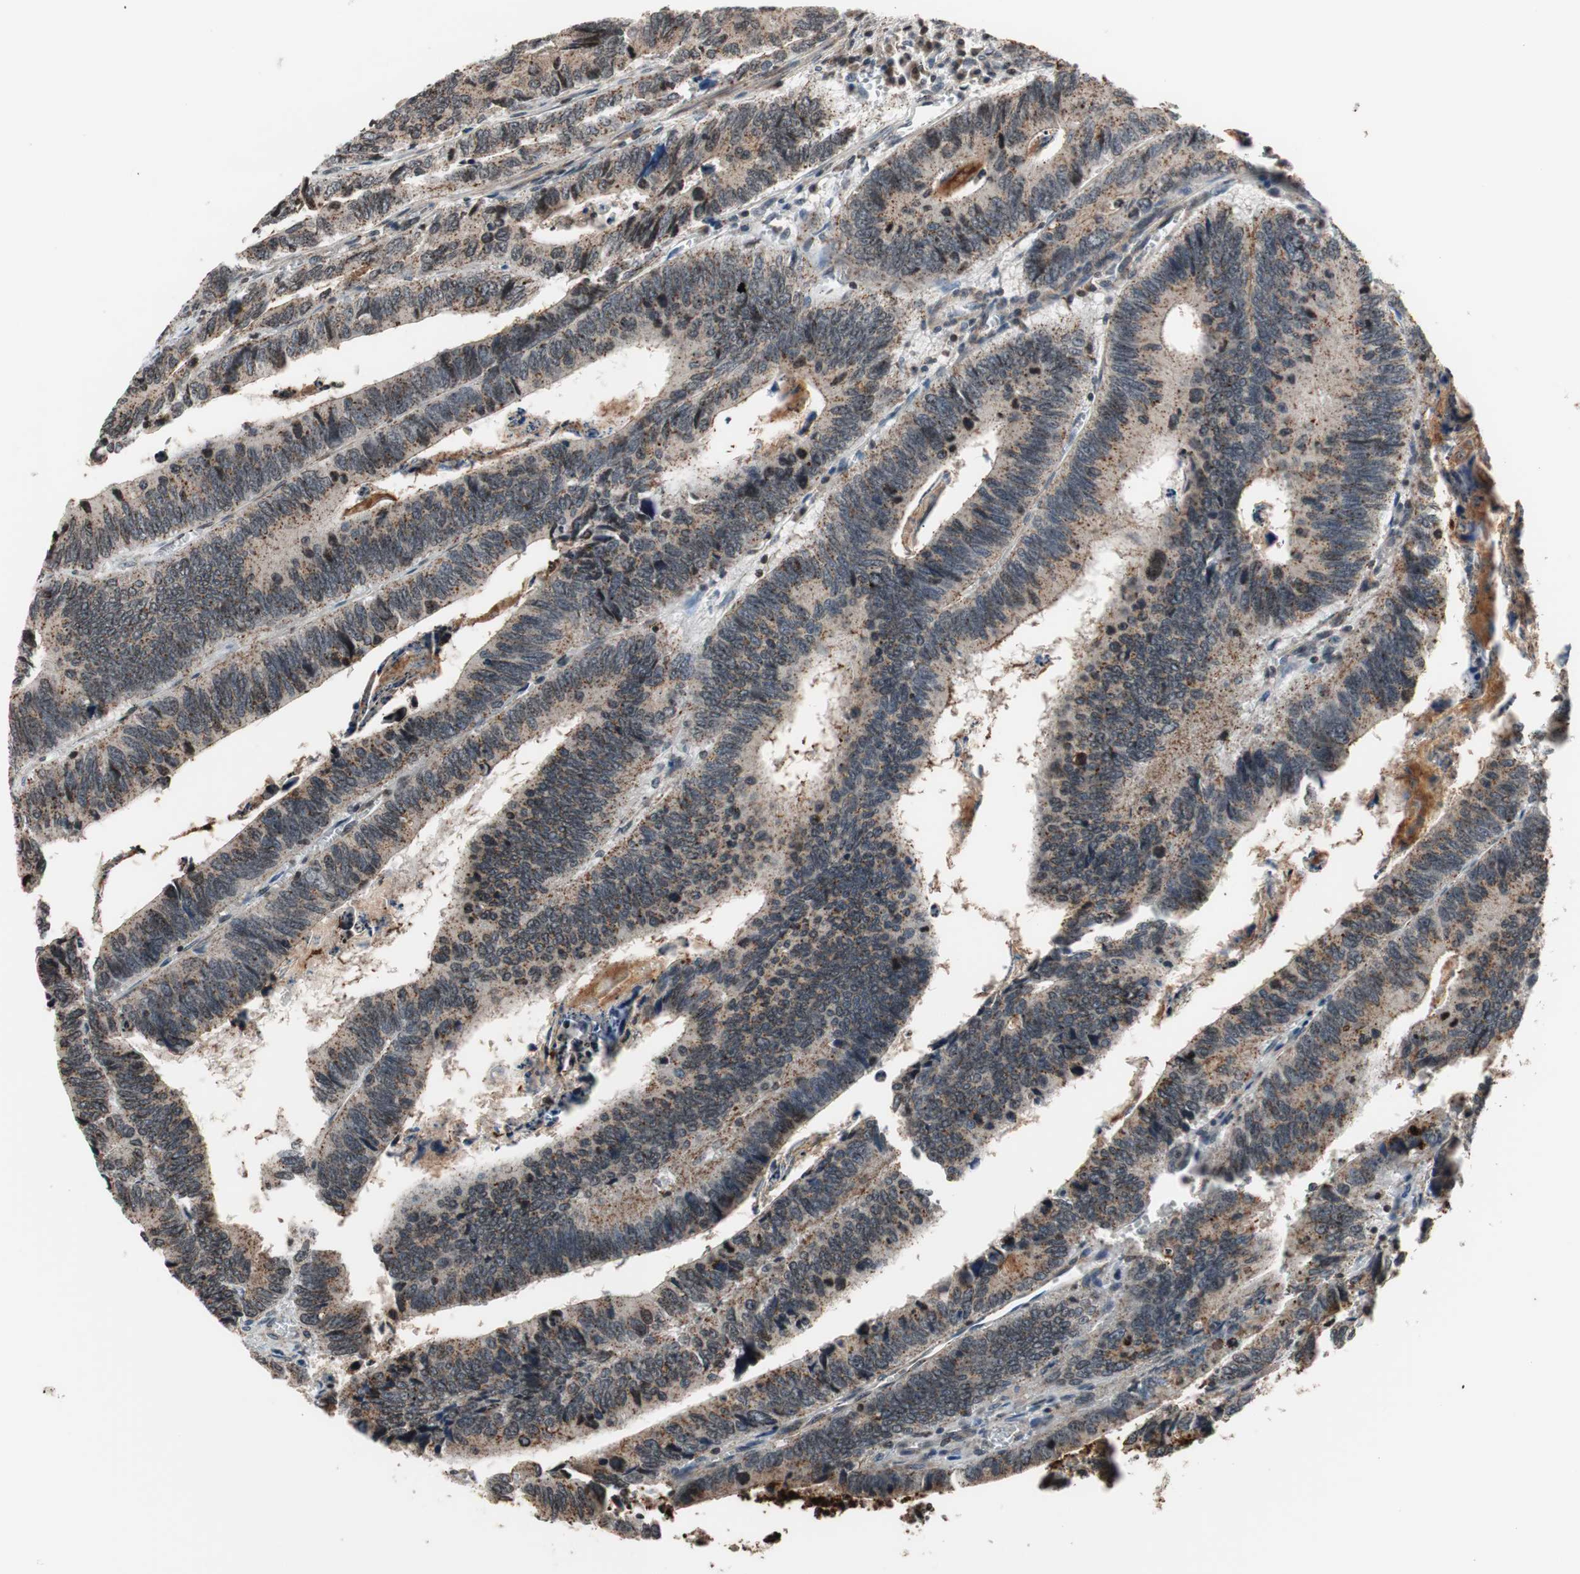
{"staining": {"intensity": "weak", "quantity": ">75%", "location": "cytoplasmic/membranous"}, "tissue": "colorectal cancer", "cell_type": "Tumor cells", "image_type": "cancer", "snomed": [{"axis": "morphology", "description": "Adenocarcinoma, NOS"}, {"axis": "topography", "description": "Colon"}], "caption": "Colorectal cancer (adenocarcinoma) stained with a brown dye shows weak cytoplasmic/membranous positive expression in approximately >75% of tumor cells.", "gene": "RFC1", "patient": {"sex": "male", "age": 72}}